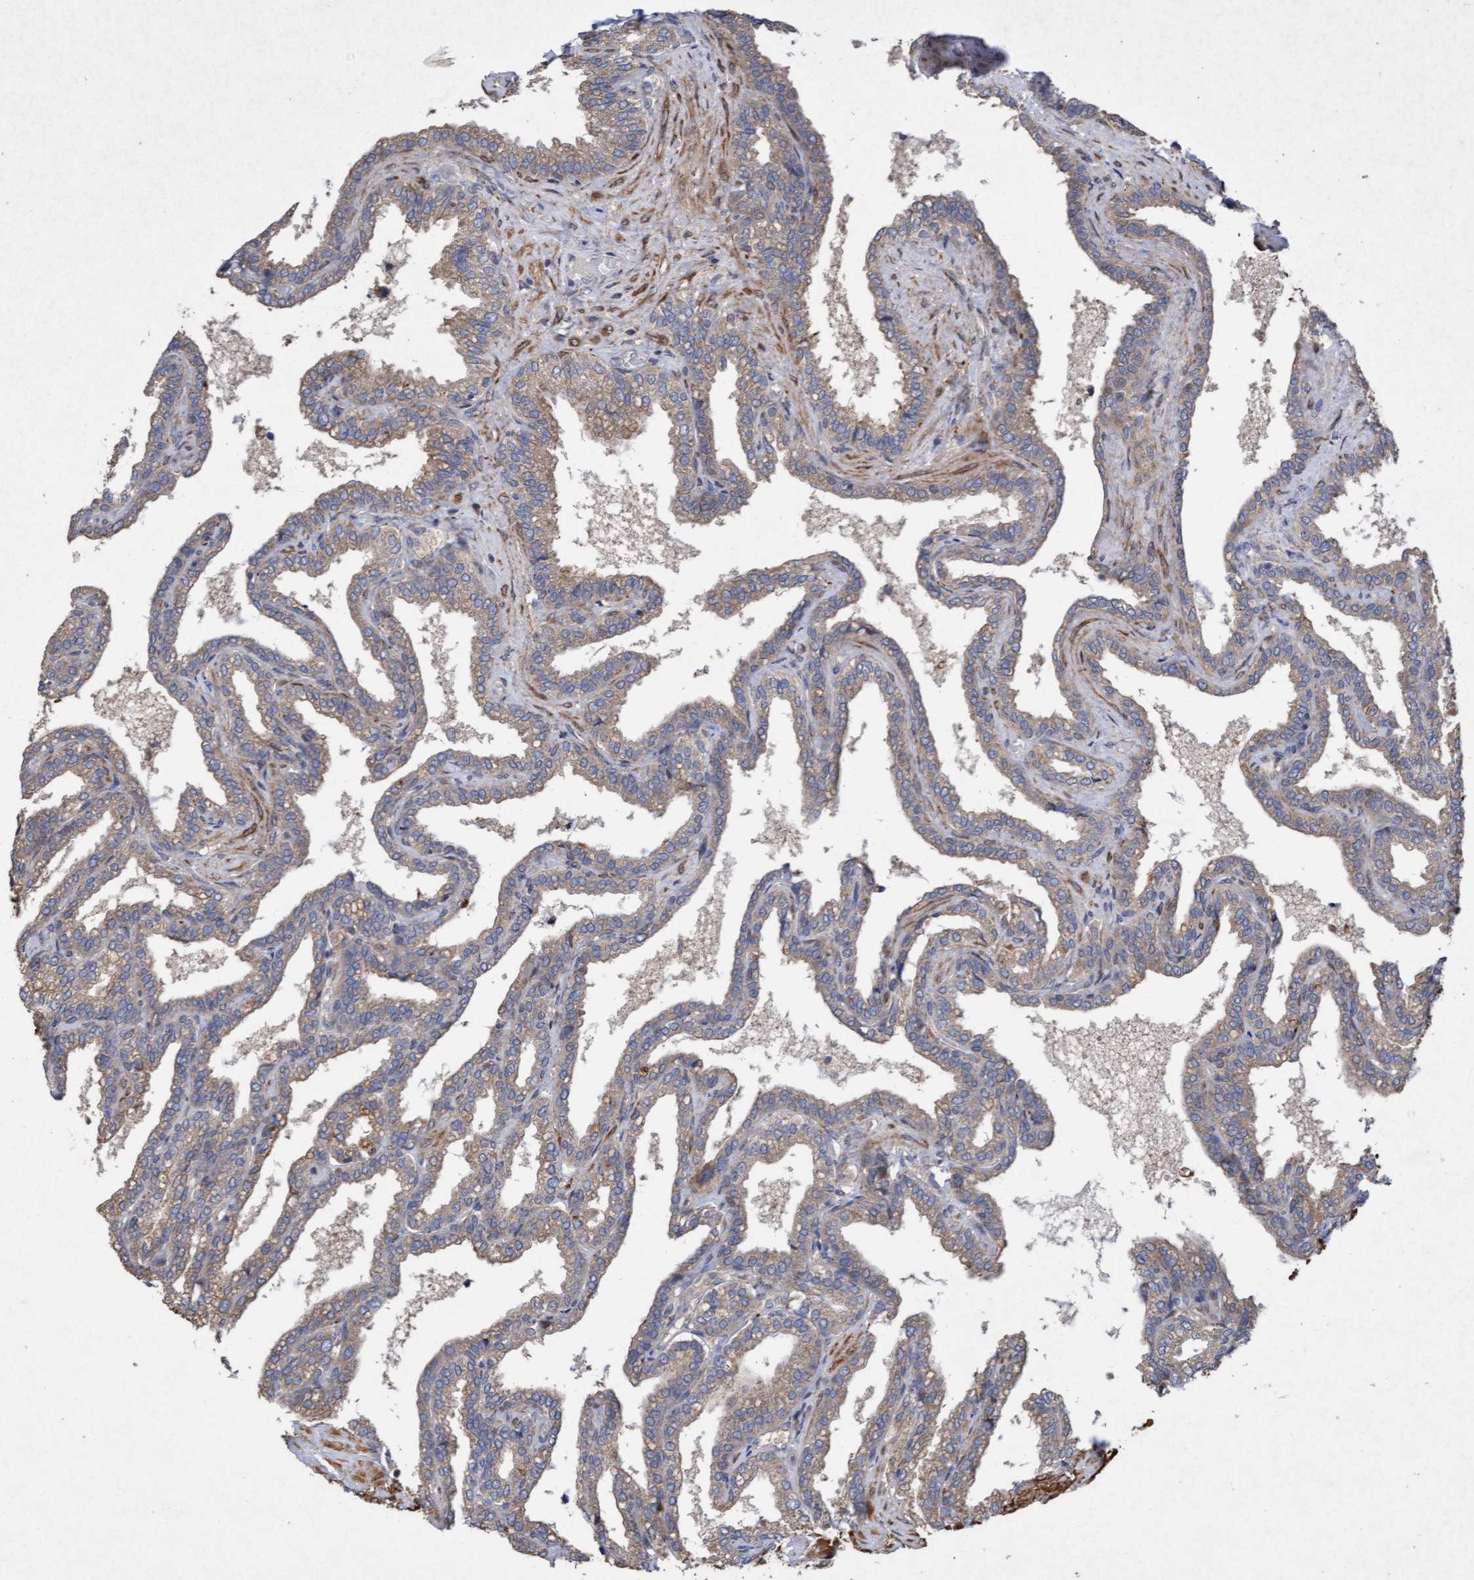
{"staining": {"intensity": "weak", "quantity": "25%-75%", "location": "cytoplasmic/membranous"}, "tissue": "seminal vesicle", "cell_type": "Glandular cells", "image_type": "normal", "snomed": [{"axis": "morphology", "description": "Normal tissue, NOS"}, {"axis": "topography", "description": "Seminal veicle"}], "caption": "Protein staining by immunohistochemistry (IHC) displays weak cytoplasmic/membranous expression in about 25%-75% of glandular cells in unremarkable seminal vesicle. Nuclei are stained in blue.", "gene": "ELP5", "patient": {"sex": "male", "age": 46}}